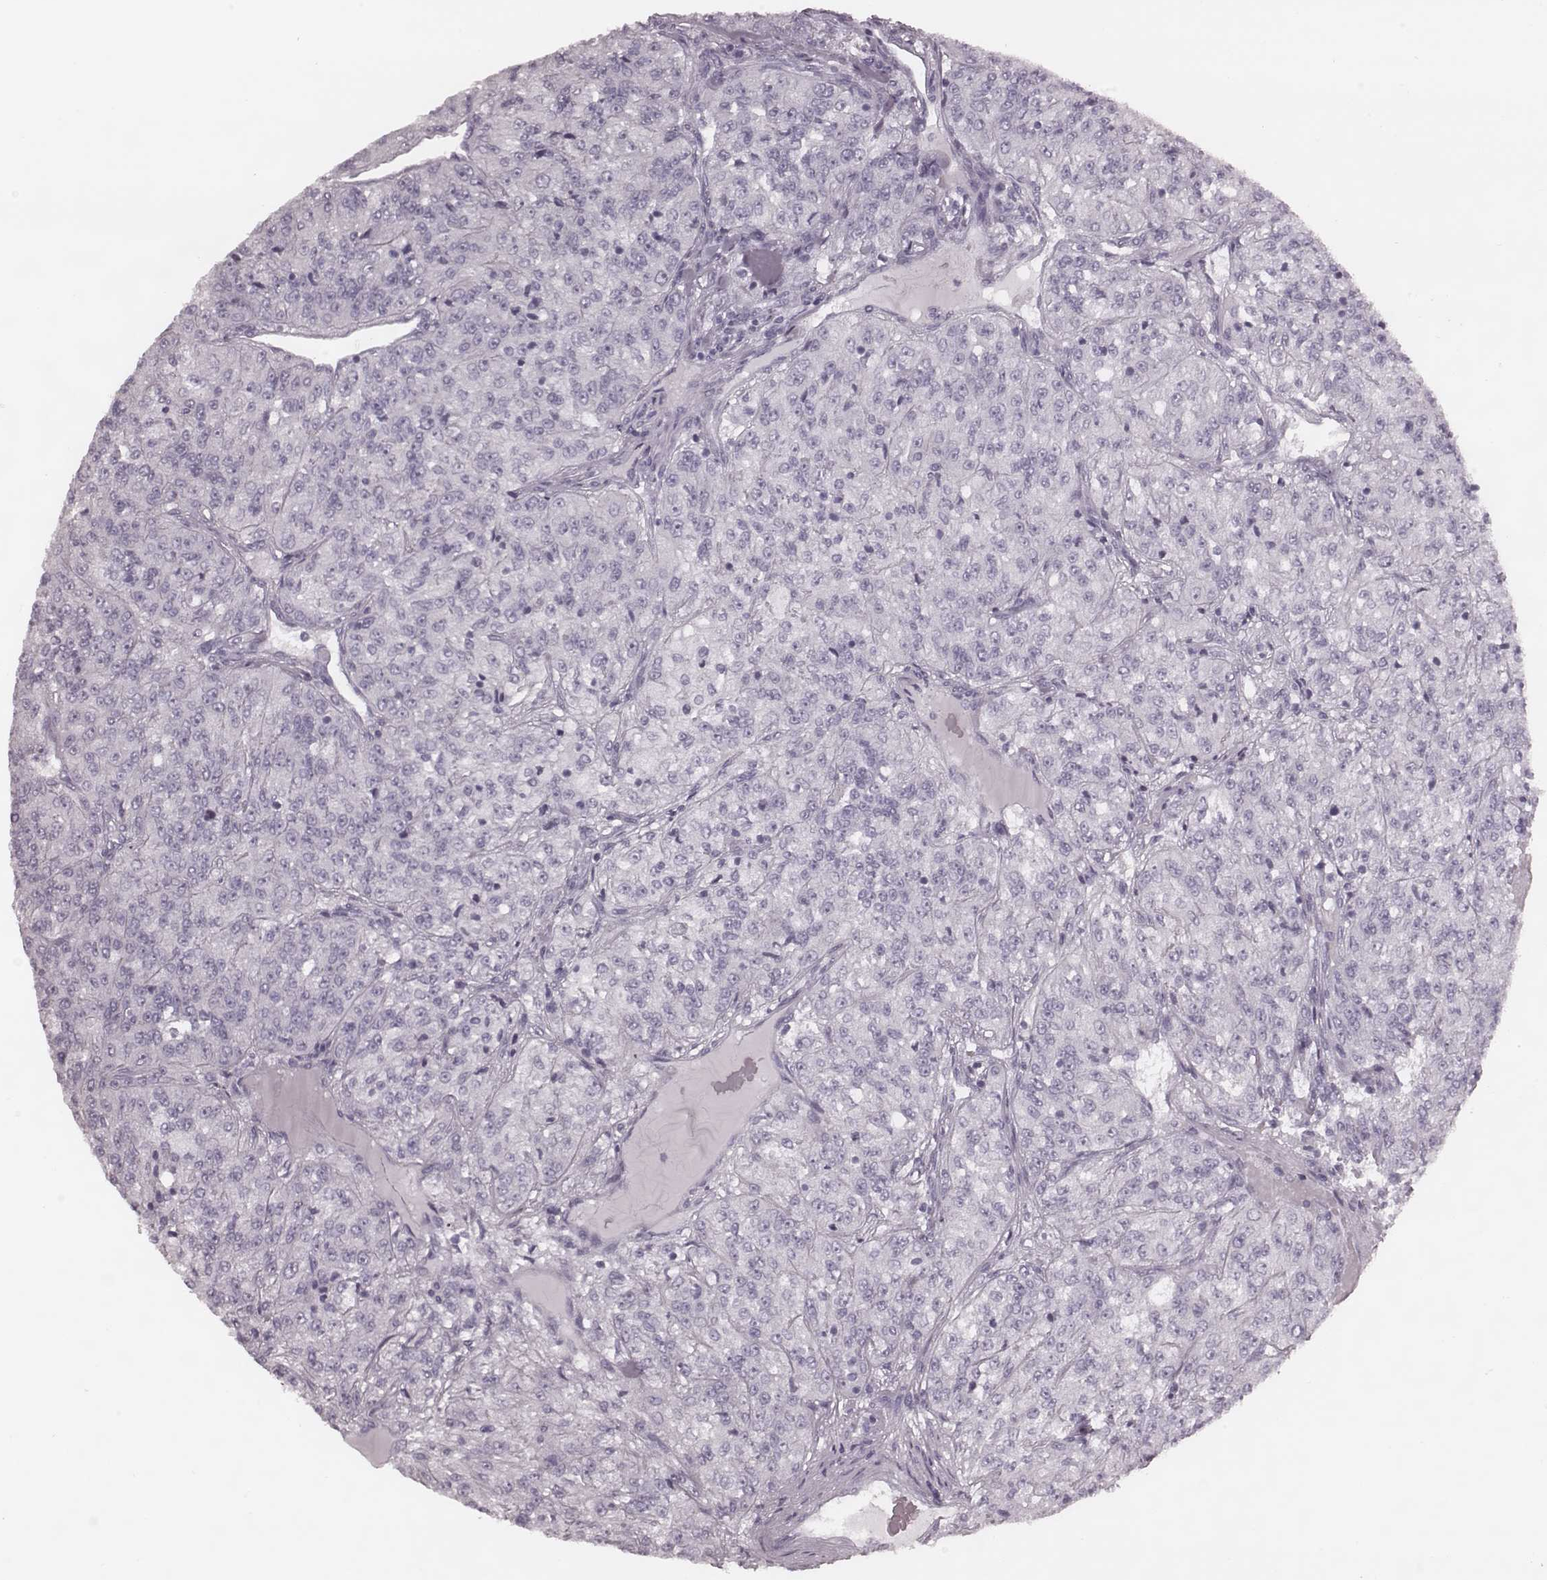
{"staining": {"intensity": "negative", "quantity": "none", "location": "none"}, "tissue": "renal cancer", "cell_type": "Tumor cells", "image_type": "cancer", "snomed": [{"axis": "morphology", "description": "Adenocarcinoma, NOS"}, {"axis": "topography", "description": "Kidney"}], "caption": "Immunohistochemical staining of human adenocarcinoma (renal) exhibits no significant staining in tumor cells.", "gene": "KRT74", "patient": {"sex": "female", "age": 63}}